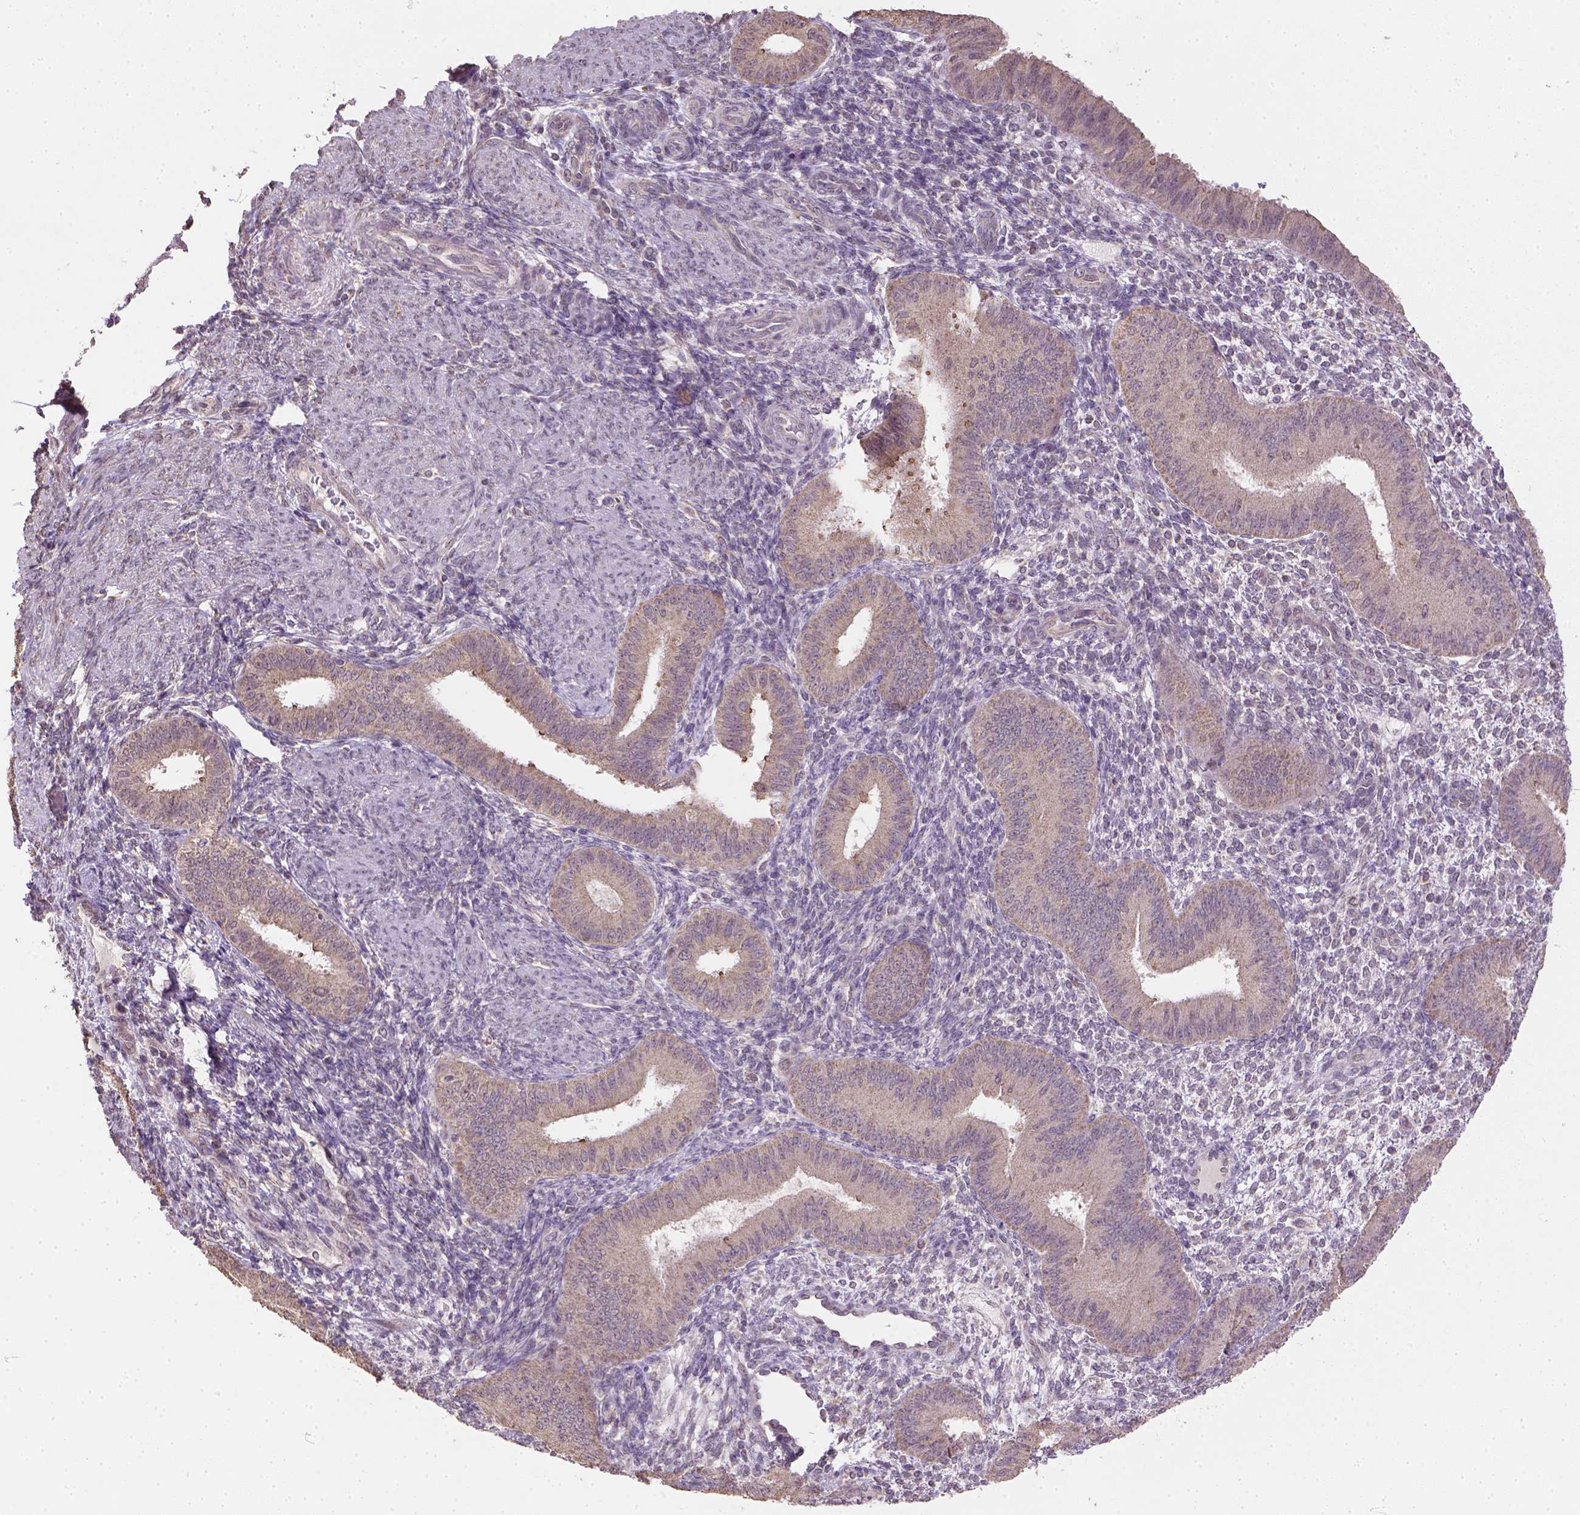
{"staining": {"intensity": "weak", "quantity": "<25%", "location": "cytoplasmic/membranous"}, "tissue": "endometrium", "cell_type": "Cells in endometrial stroma", "image_type": "normal", "snomed": [{"axis": "morphology", "description": "Normal tissue, NOS"}, {"axis": "topography", "description": "Endometrium"}], "caption": "Immunohistochemistry photomicrograph of benign human endometrium stained for a protein (brown), which demonstrates no positivity in cells in endometrial stroma. (Stains: DAB (3,3'-diaminobenzidine) immunohistochemistry (IHC) with hematoxylin counter stain, Microscopy: brightfield microscopy at high magnification).", "gene": "NUDT10", "patient": {"sex": "female", "age": 39}}